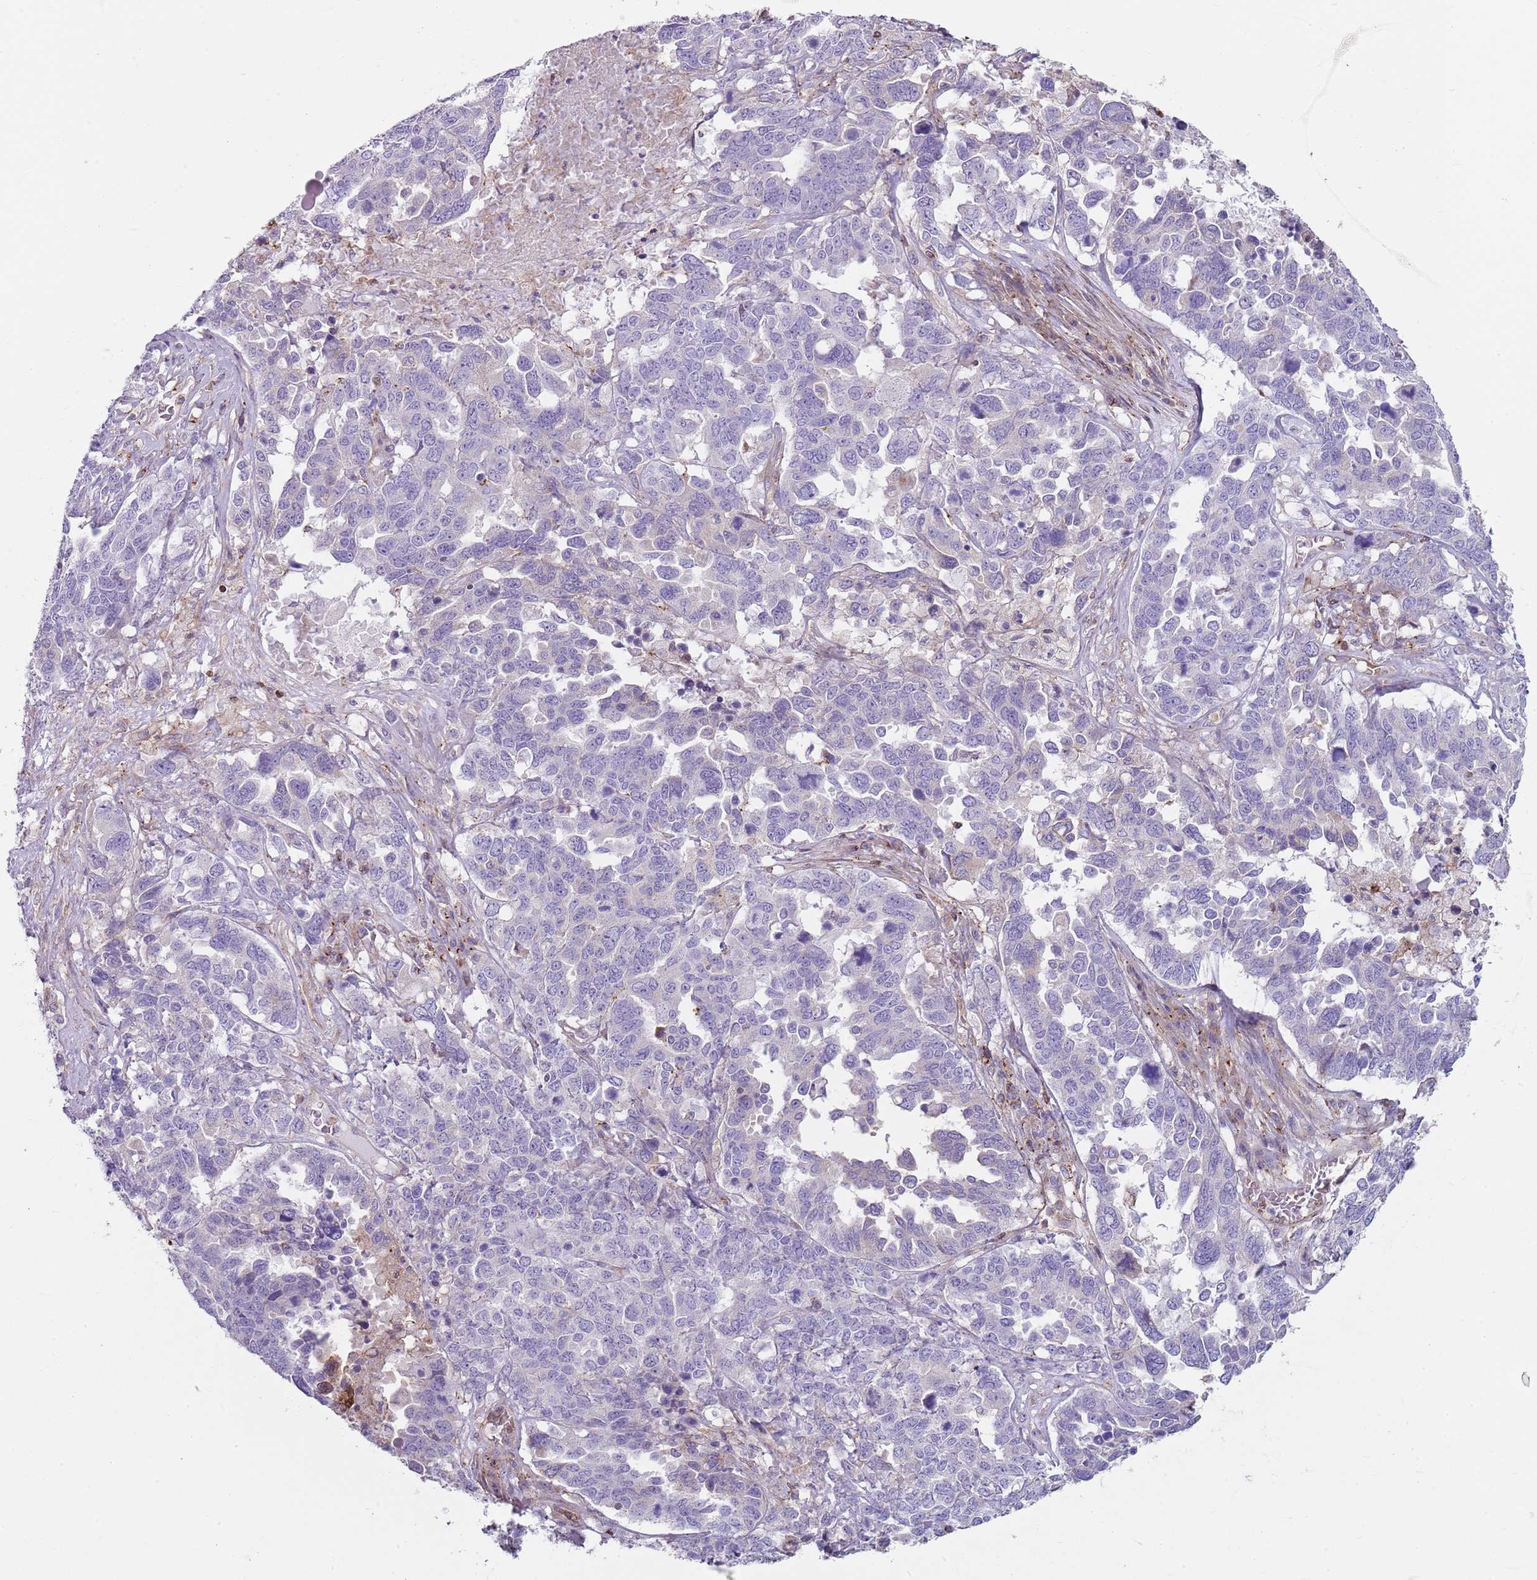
{"staining": {"intensity": "negative", "quantity": "none", "location": "none"}, "tissue": "ovarian cancer", "cell_type": "Tumor cells", "image_type": "cancer", "snomed": [{"axis": "morphology", "description": "Carcinoma, endometroid"}, {"axis": "topography", "description": "Ovary"}], "caption": "The IHC photomicrograph has no significant staining in tumor cells of endometroid carcinoma (ovarian) tissue. (IHC, brightfield microscopy, high magnification).", "gene": "GNAI3", "patient": {"sex": "female", "age": 62}}